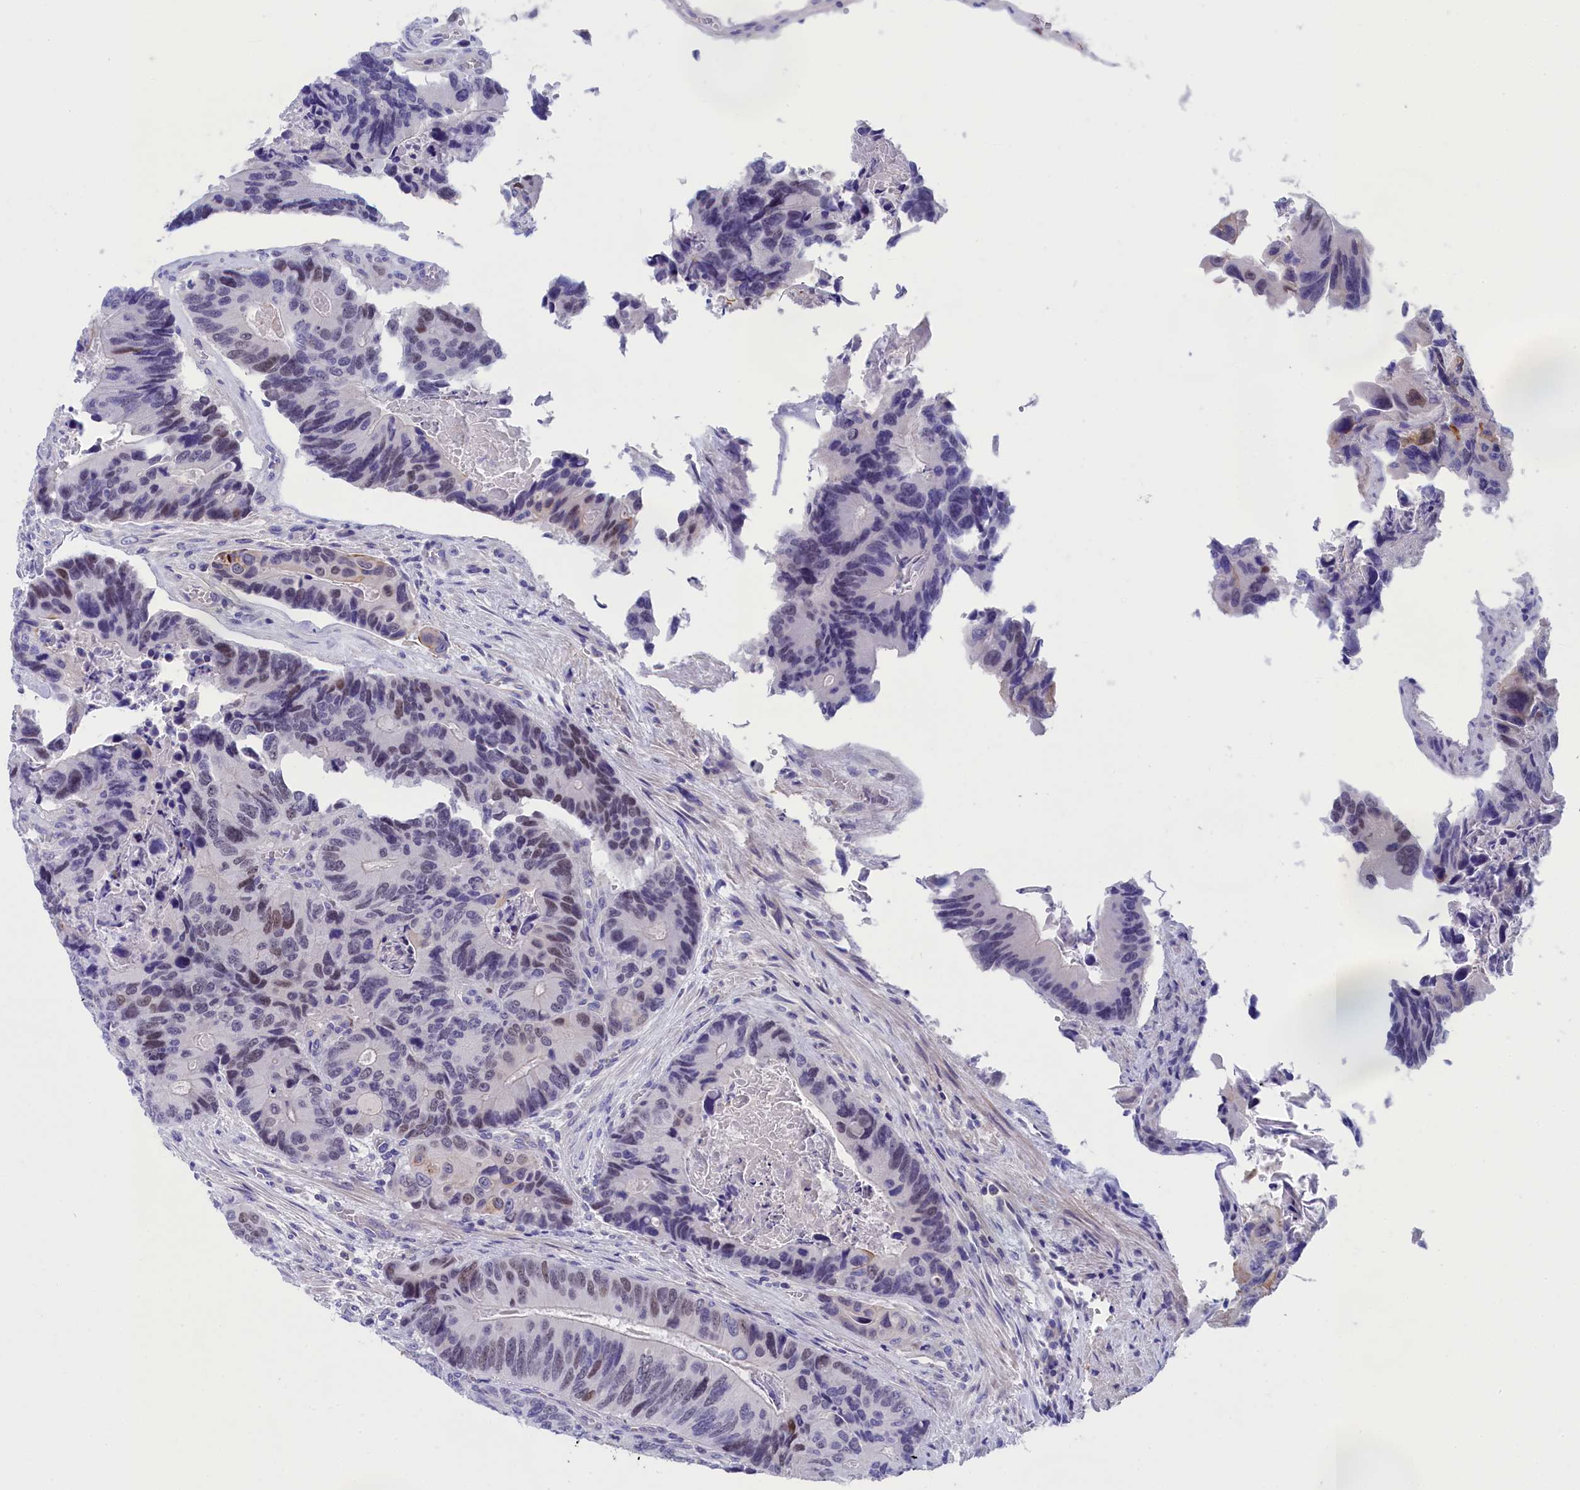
{"staining": {"intensity": "moderate", "quantity": "25%-75%", "location": "nuclear"}, "tissue": "colorectal cancer", "cell_type": "Tumor cells", "image_type": "cancer", "snomed": [{"axis": "morphology", "description": "Adenocarcinoma, NOS"}, {"axis": "topography", "description": "Colon"}], "caption": "Protein expression analysis of colorectal adenocarcinoma reveals moderate nuclear positivity in approximately 25%-75% of tumor cells.", "gene": "VPS35L", "patient": {"sex": "male", "age": 84}}